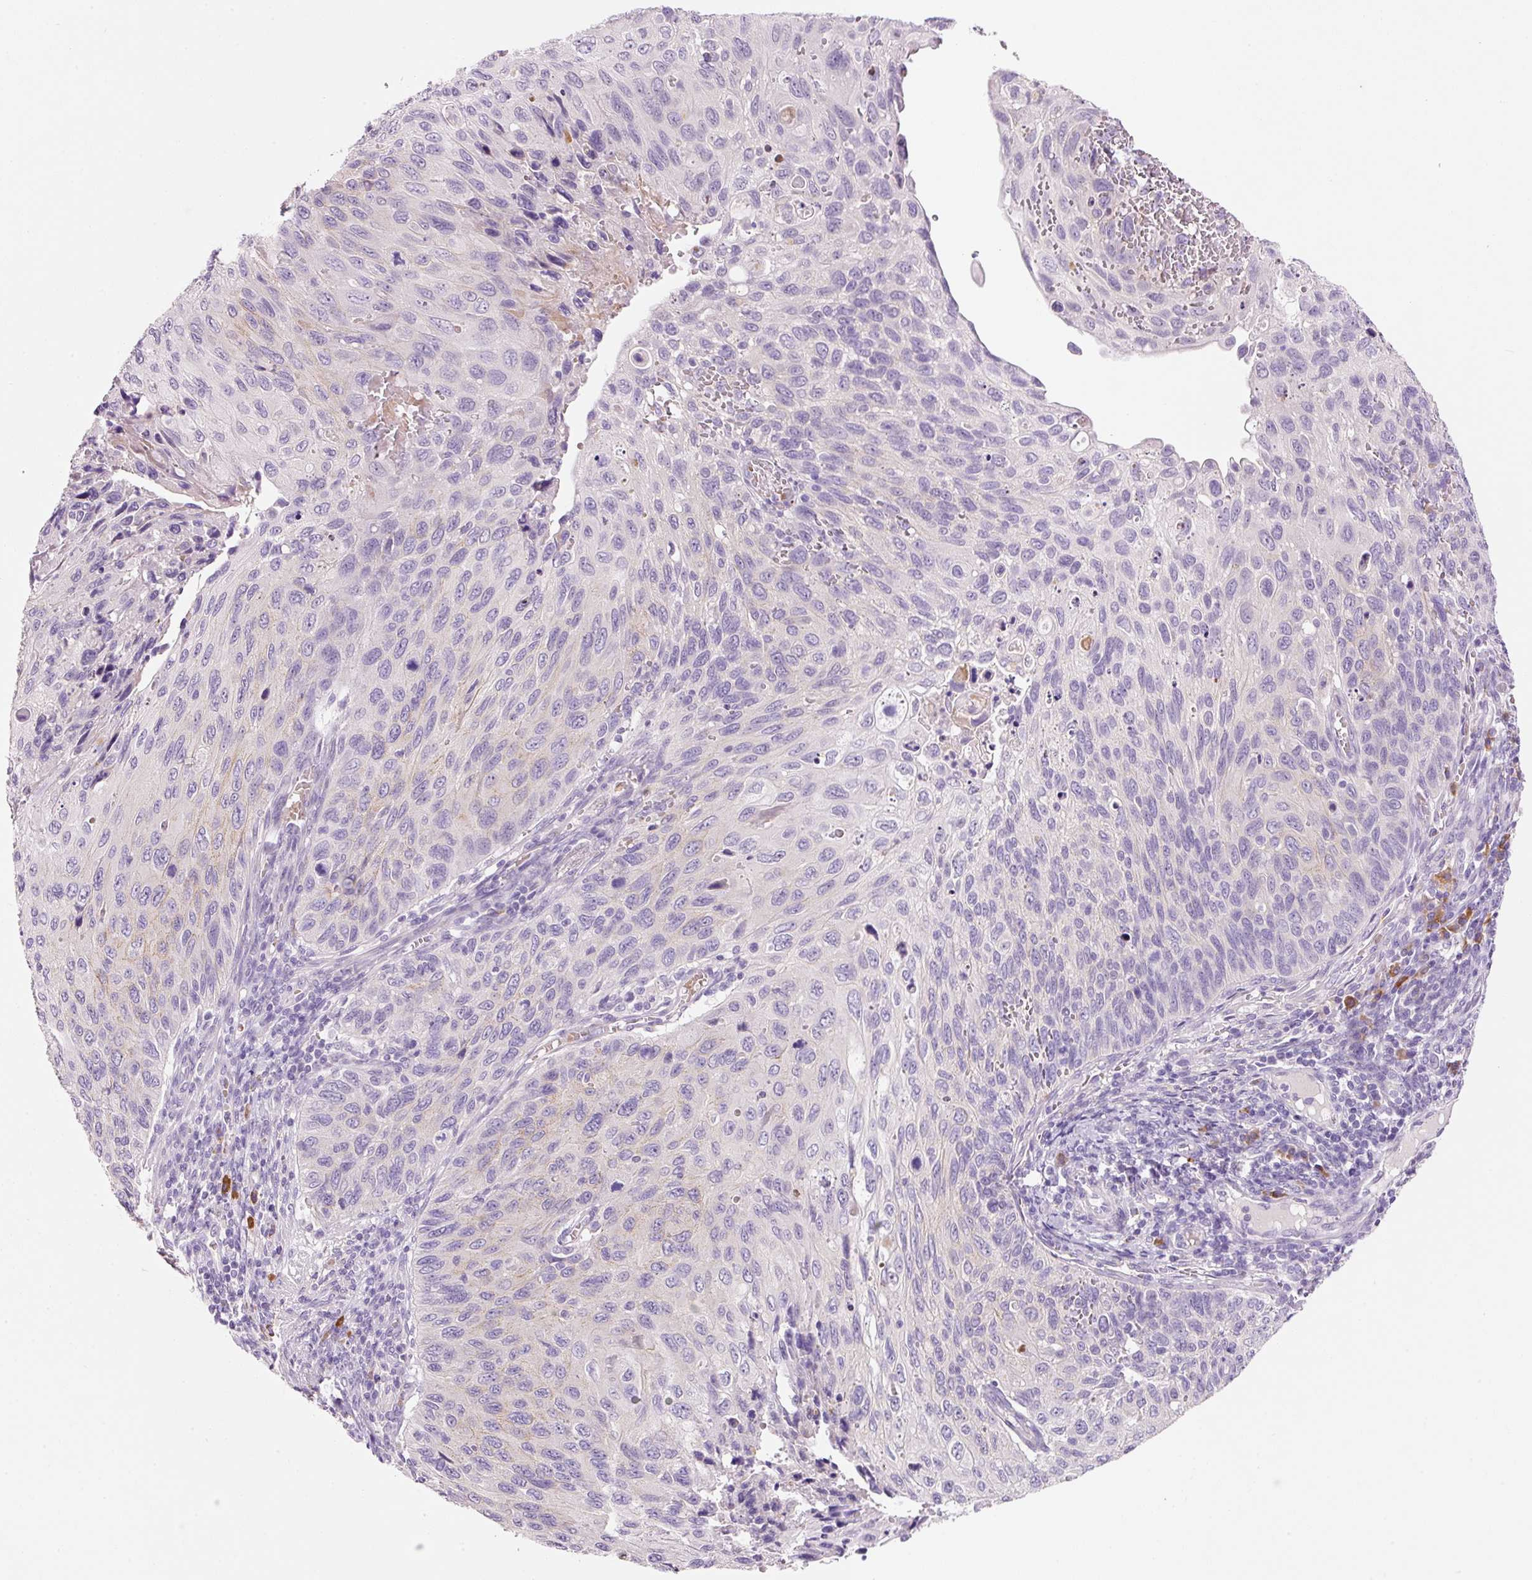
{"staining": {"intensity": "negative", "quantity": "none", "location": "none"}, "tissue": "cervical cancer", "cell_type": "Tumor cells", "image_type": "cancer", "snomed": [{"axis": "morphology", "description": "Squamous cell carcinoma, NOS"}, {"axis": "topography", "description": "Cervix"}], "caption": "Tumor cells show no significant expression in cervical cancer (squamous cell carcinoma). (Stains: DAB (3,3'-diaminobenzidine) immunohistochemistry with hematoxylin counter stain, Microscopy: brightfield microscopy at high magnification).", "gene": "TENT5C", "patient": {"sex": "female", "age": 70}}